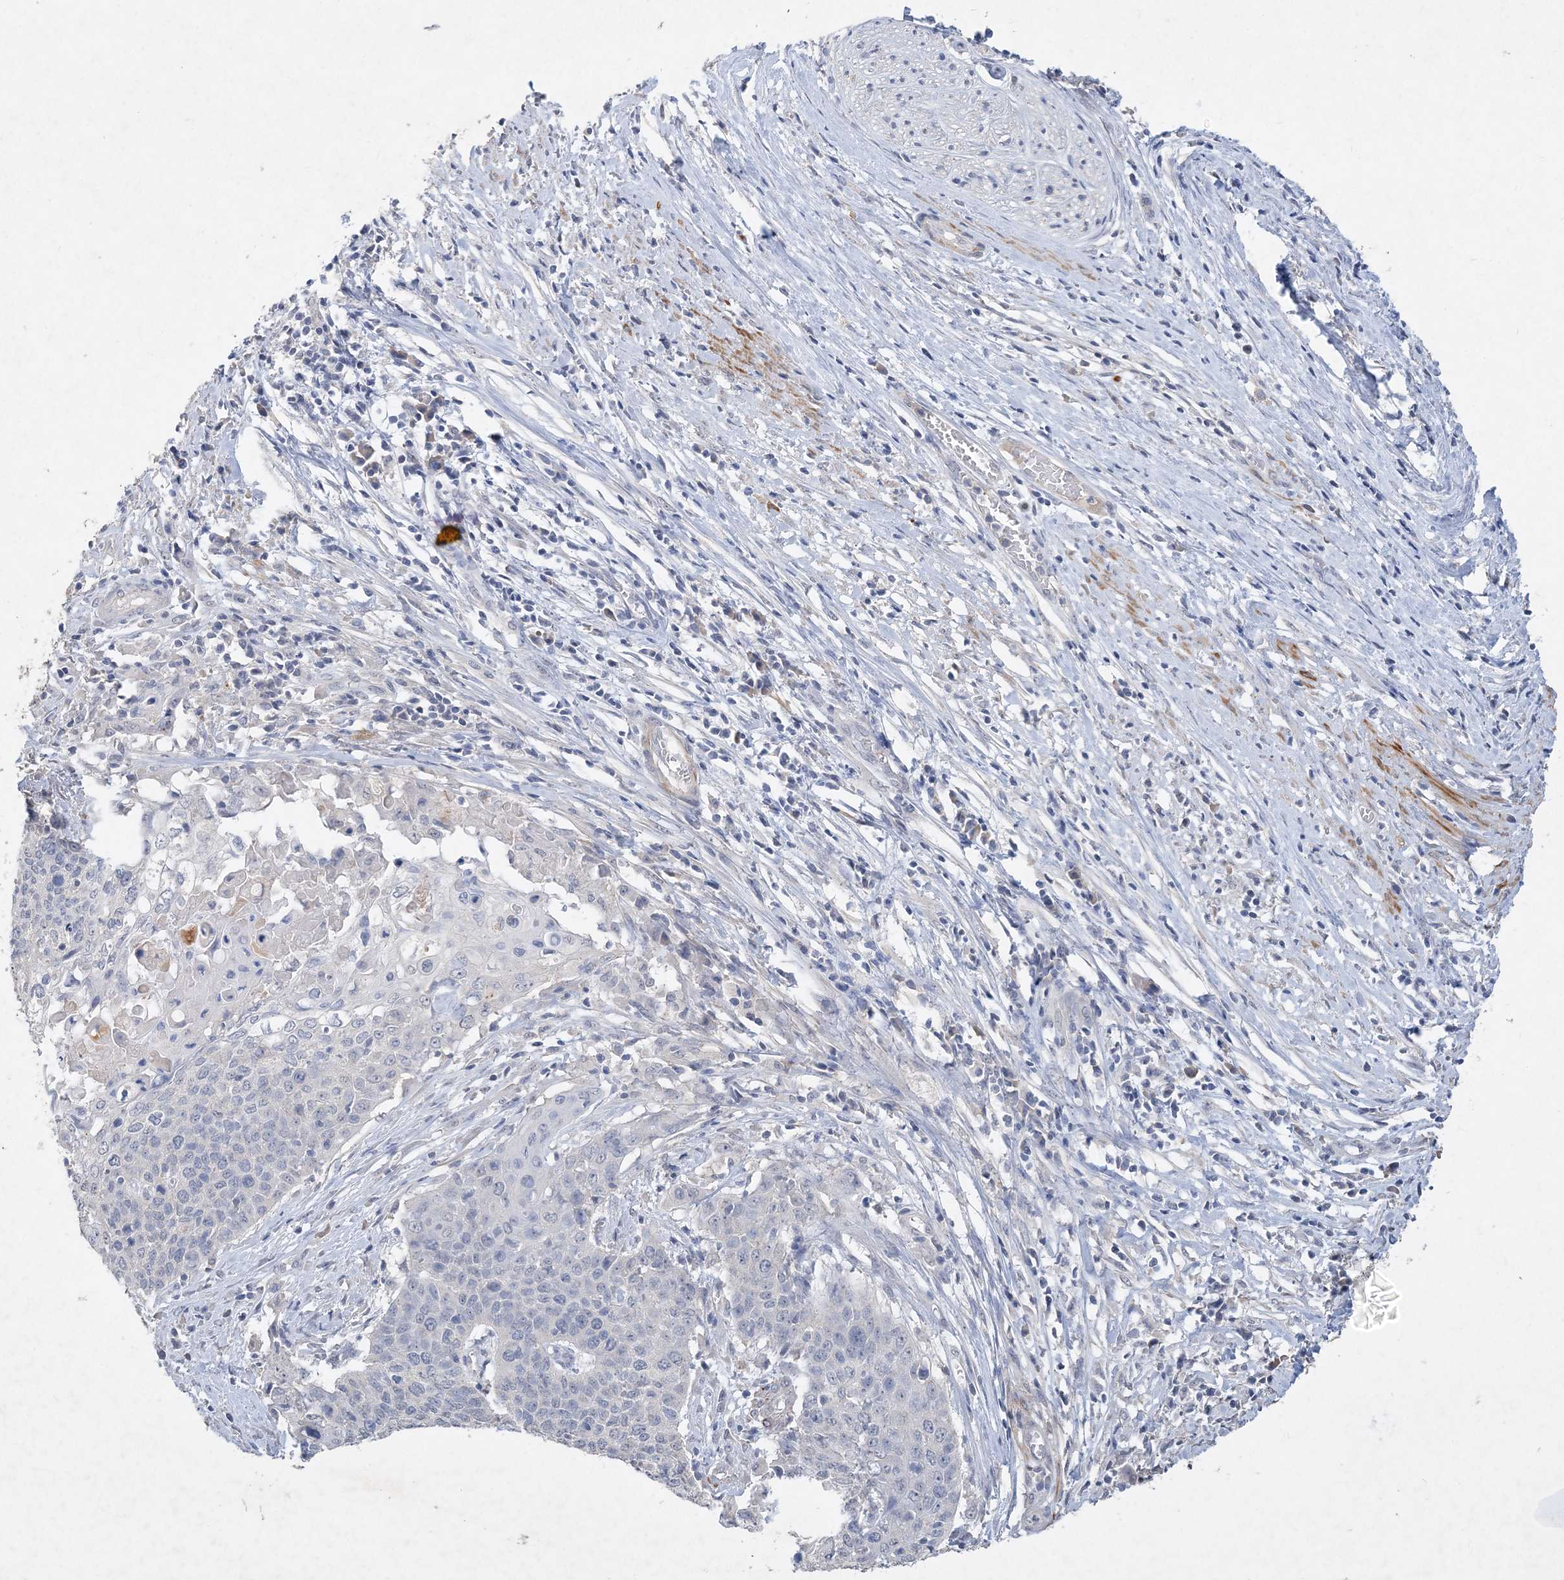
{"staining": {"intensity": "negative", "quantity": "none", "location": "none"}, "tissue": "cervical cancer", "cell_type": "Tumor cells", "image_type": "cancer", "snomed": [{"axis": "morphology", "description": "Squamous cell carcinoma, NOS"}, {"axis": "topography", "description": "Cervix"}], "caption": "Protein analysis of cervical cancer demonstrates no significant positivity in tumor cells.", "gene": "C11orf58", "patient": {"sex": "female", "age": 39}}